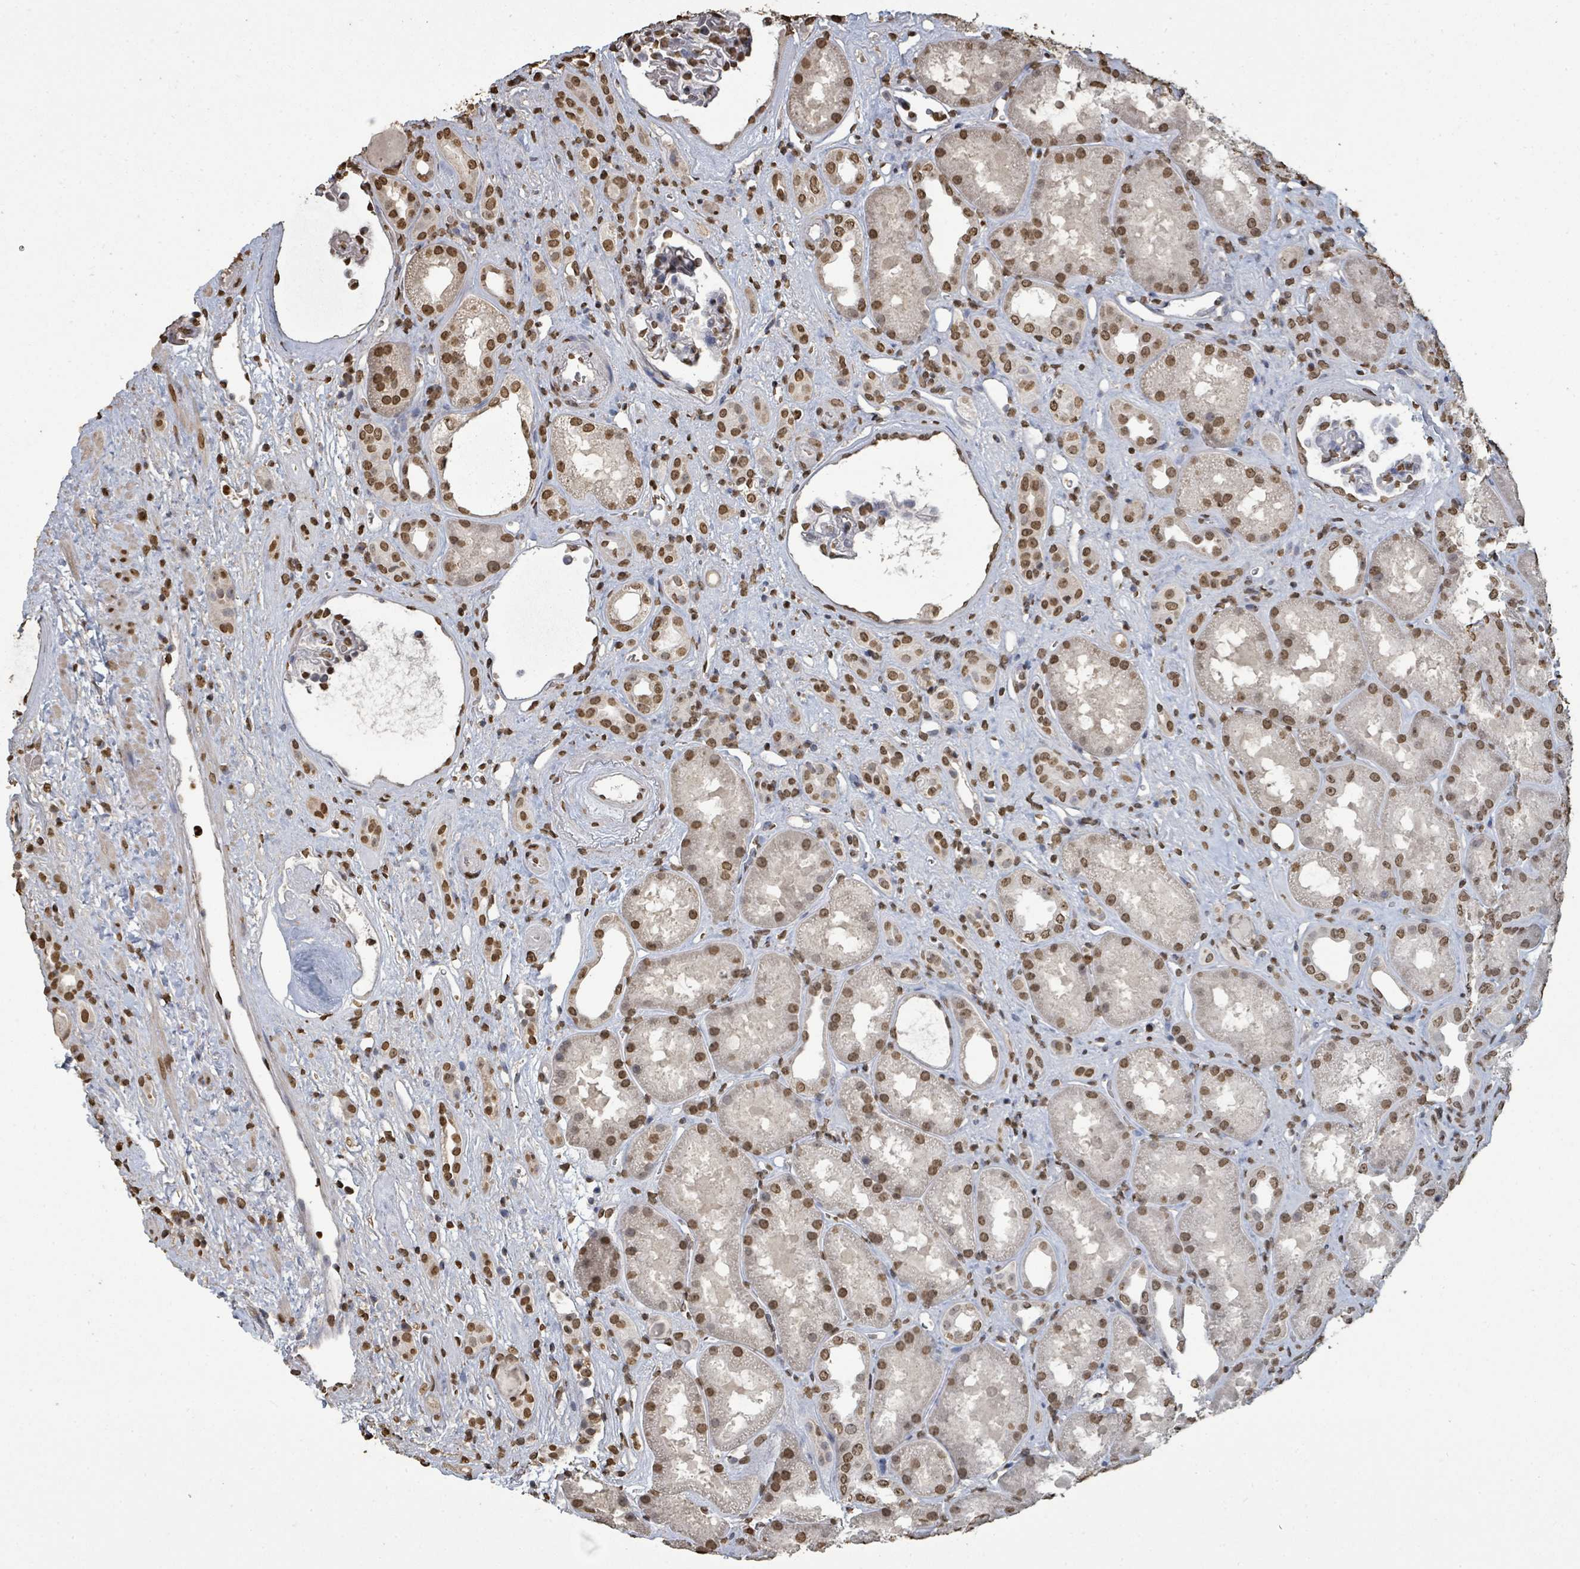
{"staining": {"intensity": "moderate", "quantity": "<25%", "location": "nuclear"}, "tissue": "kidney", "cell_type": "Cells in glomeruli", "image_type": "normal", "snomed": [{"axis": "morphology", "description": "Normal tissue, NOS"}, {"axis": "topography", "description": "Kidney"}], "caption": "Immunohistochemistry of benign kidney shows low levels of moderate nuclear staining in about <25% of cells in glomeruli. (DAB (3,3'-diaminobenzidine) = brown stain, brightfield microscopy at high magnification).", "gene": "MRPS12", "patient": {"sex": "male", "age": 61}}